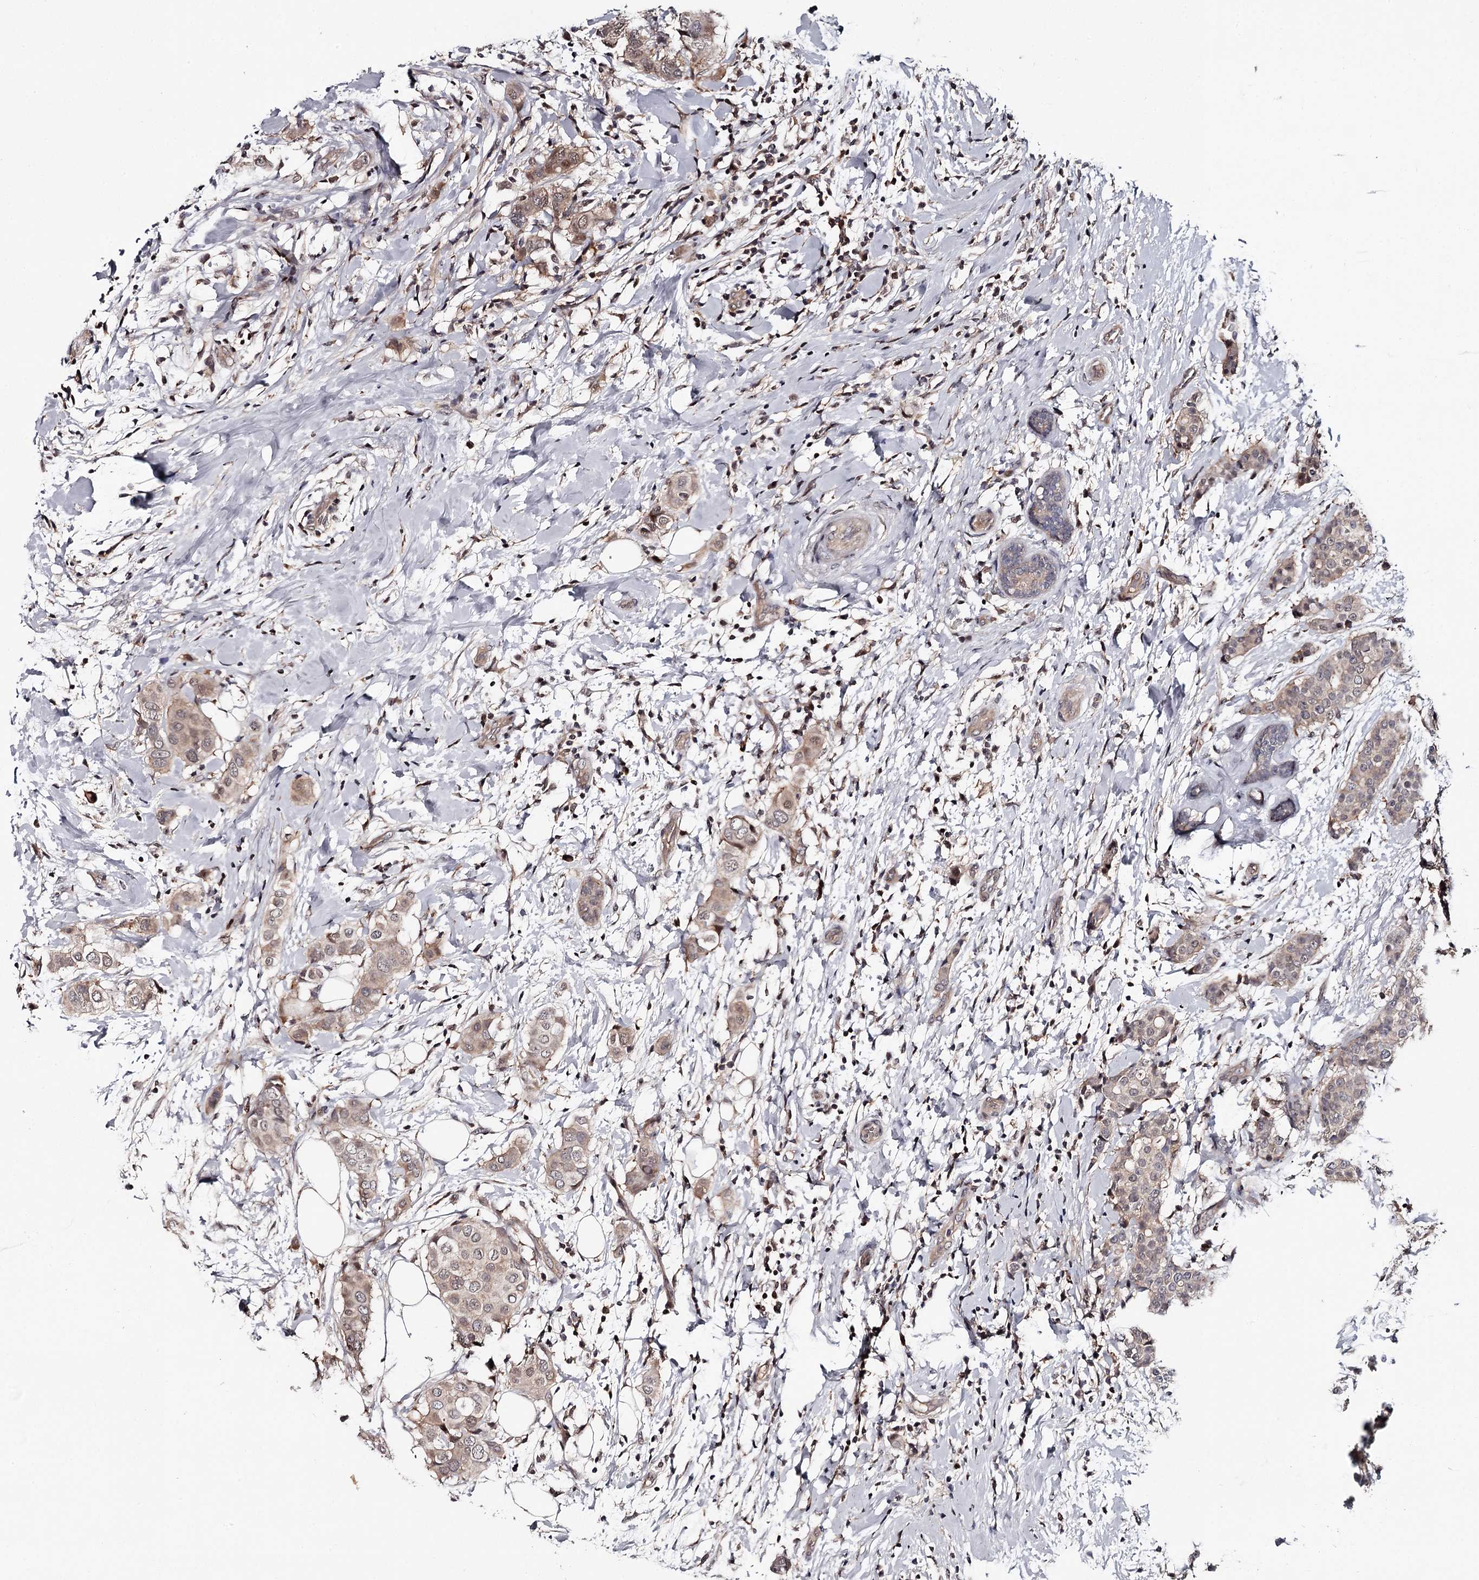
{"staining": {"intensity": "weak", "quantity": "<25%", "location": "cytoplasmic/membranous,nuclear"}, "tissue": "breast cancer", "cell_type": "Tumor cells", "image_type": "cancer", "snomed": [{"axis": "morphology", "description": "Lobular carcinoma"}, {"axis": "topography", "description": "Breast"}], "caption": "Immunohistochemistry image of neoplastic tissue: human breast cancer stained with DAB (3,3'-diaminobenzidine) shows no significant protein expression in tumor cells.", "gene": "GTSF1", "patient": {"sex": "female", "age": 51}}